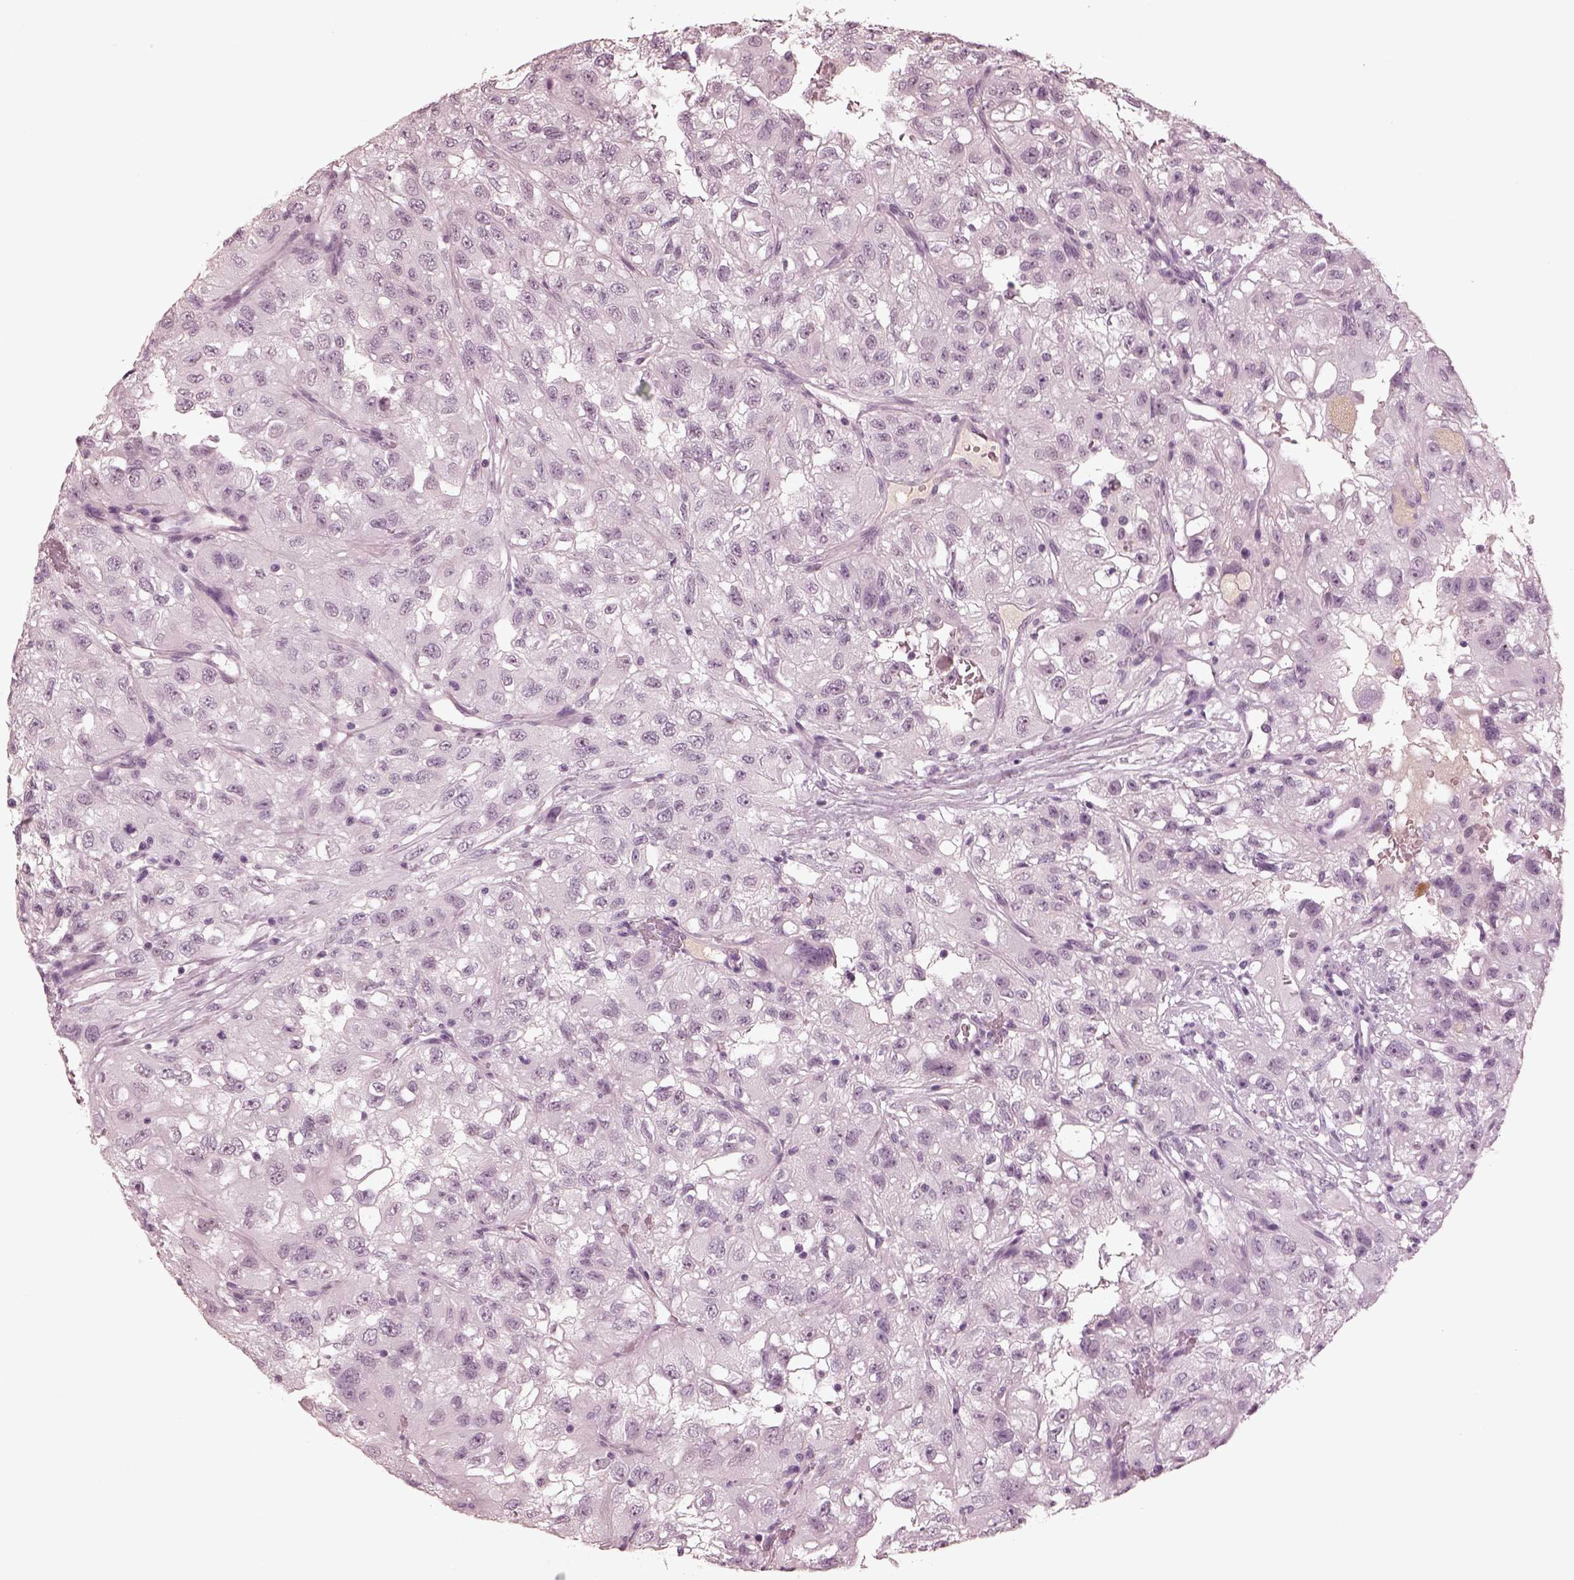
{"staining": {"intensity": "negative", "quantity": "none", "location": "none"}, "tissue": "renal cancer", "cell_type": "Tumor cells", "image_type": "cancer", "snomed": [{"axis": "morphology", "description": "Adenocarcinoma, NOS"}, {"axis": "topography", "description": "Kidney"}], "caption": "A high-resolution micrograph shows immunohistochemistry (IHC) staining of renal cancer (adenocarcinoma), which reveals no significant staining in tumor cells.", "gene": "KCNA2", "patient": {"sex": "male", "age": 64}}